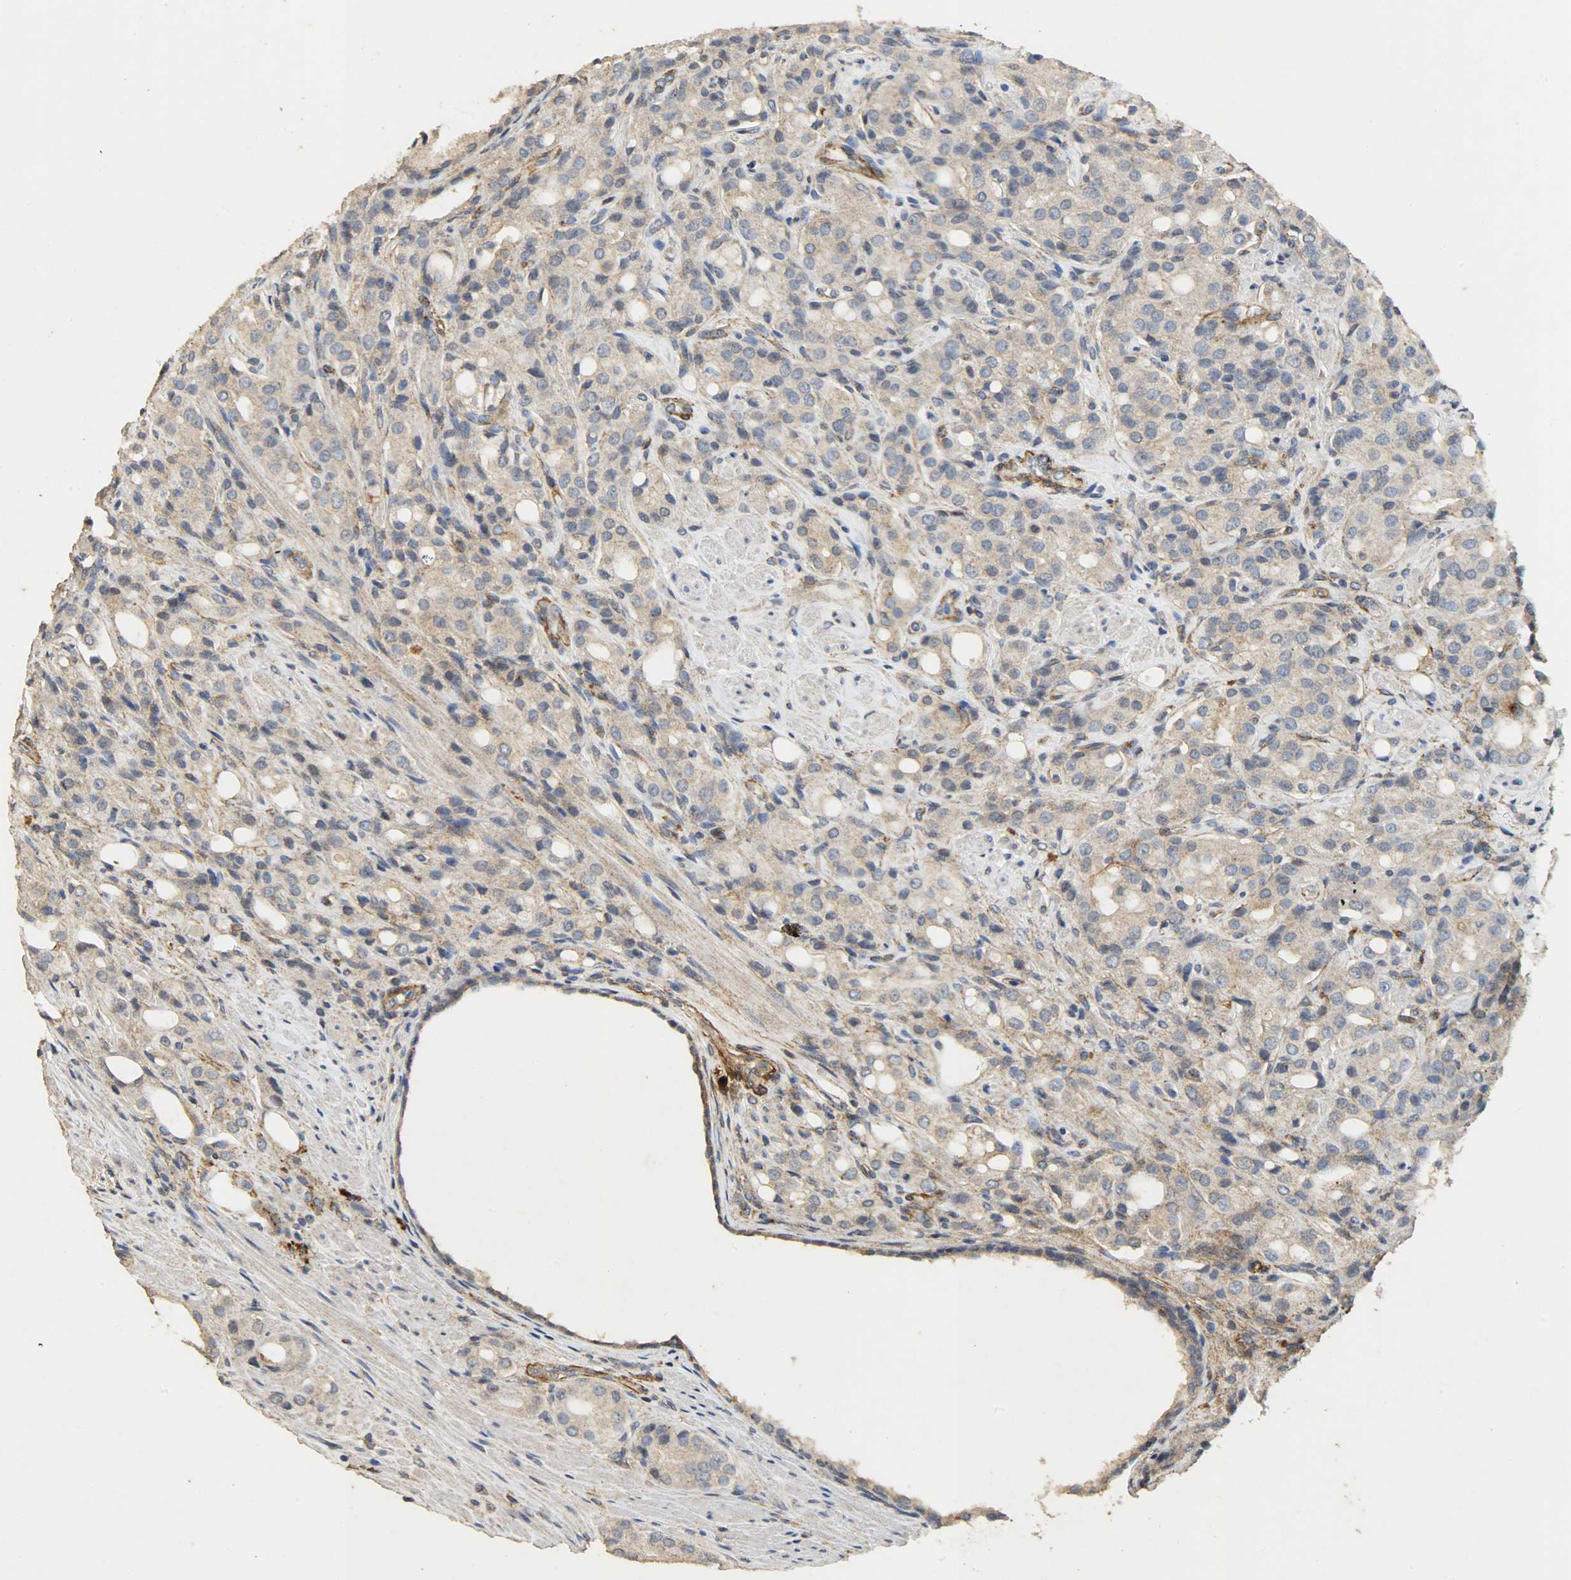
{"staining": {"intensity": "weak", "quantity": "25%-75%", "location": "cytoplasmic/membranous"}, "tissue": "prostate cancer", "cell_type": "Tumor cells", "image_type": "cancer", "snomed": [{"axis": "morphology", "description": "Adenocarcinoma, High grade"}, {"axis": "topography", "description": "Prostate"}], "caption": "A histopathology image of human prostate cancer stained for a protein reveals weak cytoplasmic/membranous brown staining in tumor cells.", "gene": "TPM4", "patient": {"sex": "male", "age": 72}}